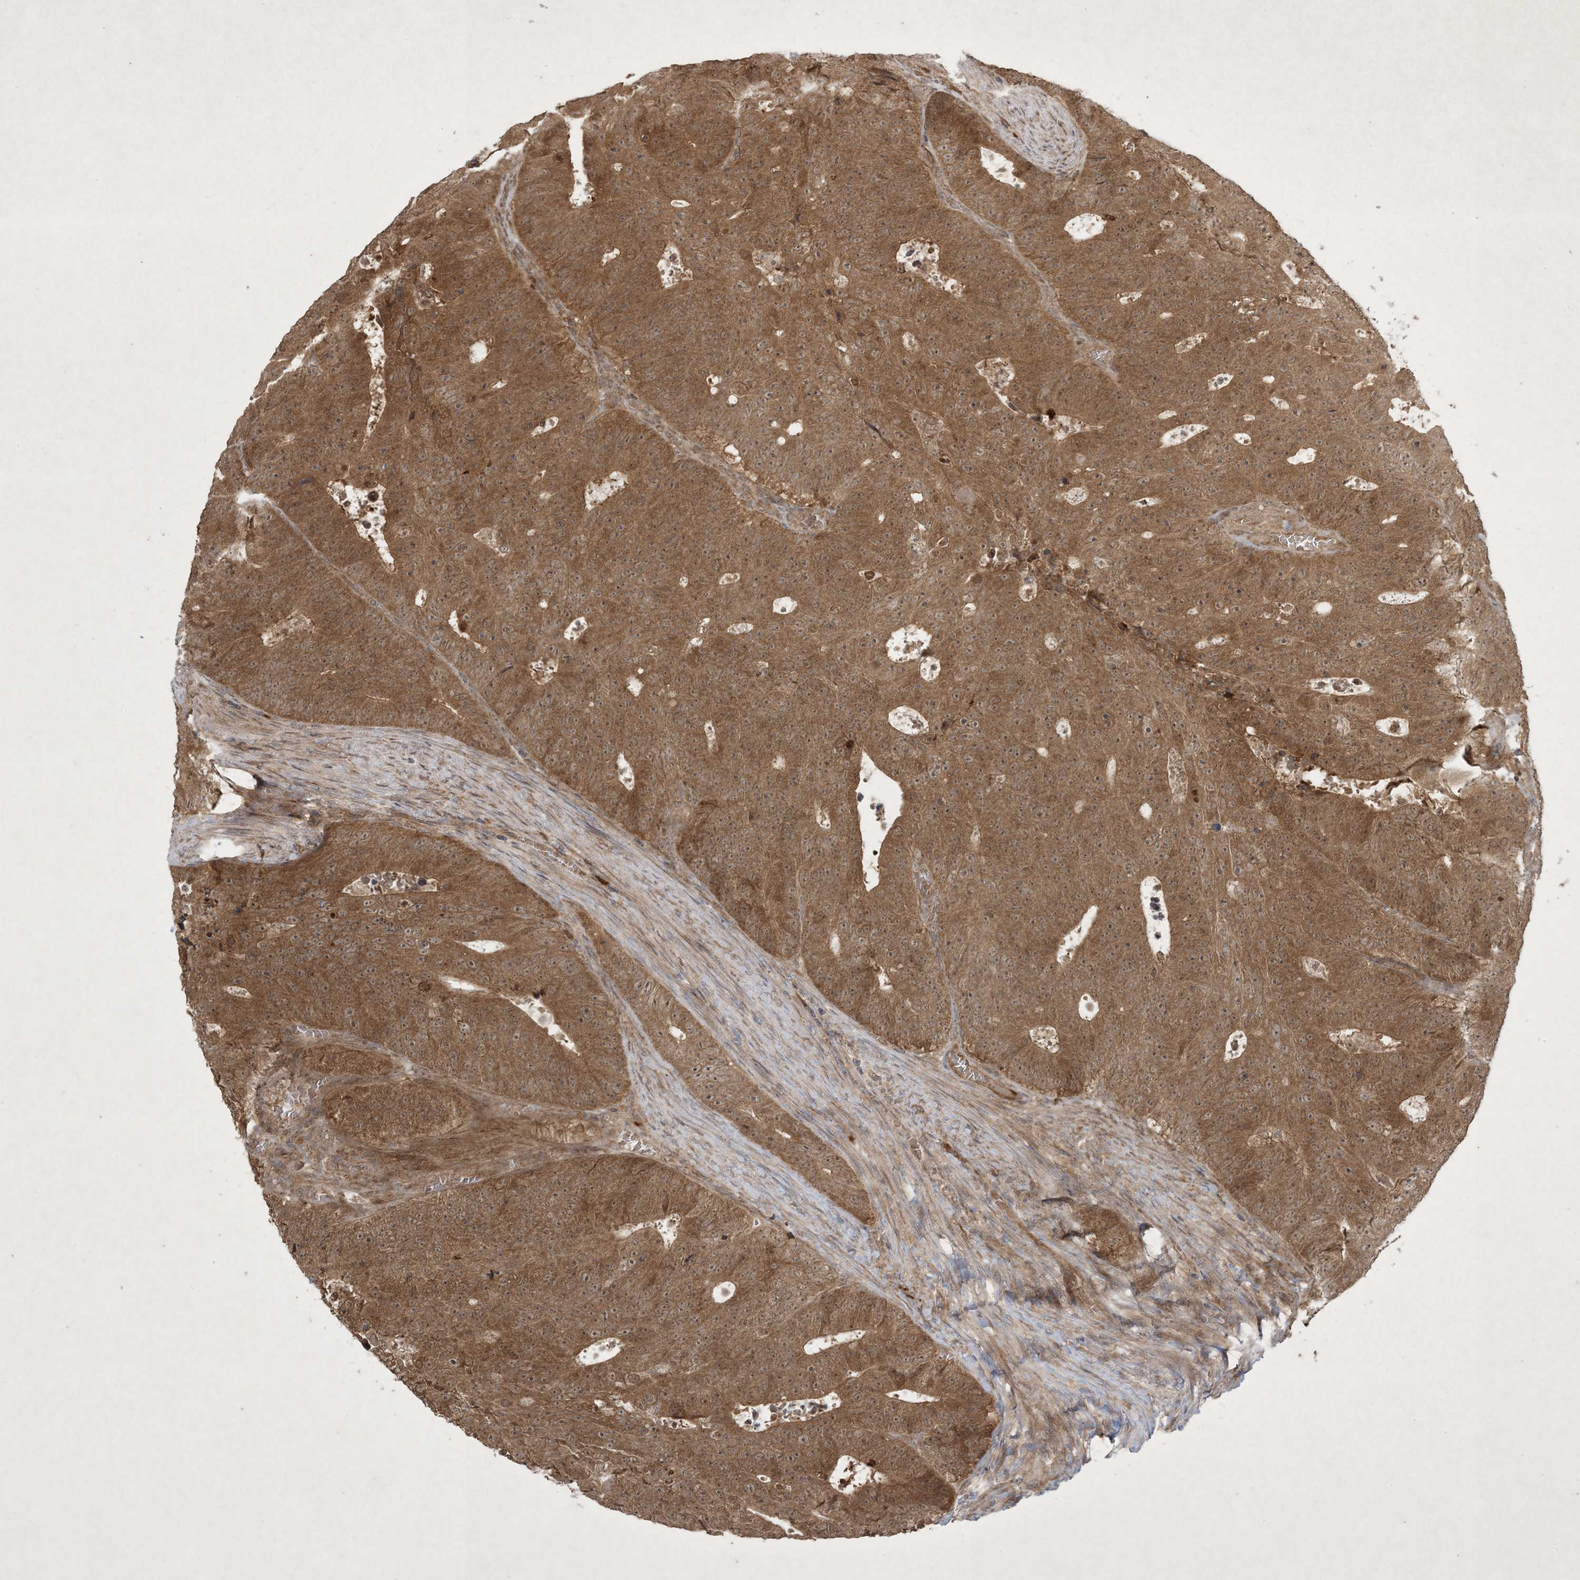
{"staining": {"intensity": "moderate", "quantity": ">75%", "location": "cytoplasmic/membranous,nuclear"}, "tissue": "colorectal cancer", "cell_type": "Tumor cells", "image_type": "cancer", "snomed": [{"axis": "morphology", "description": "Adenocarcinoma, NOS"}, {"axis": "topography", "description": "Colon"}], "caption": "A brown stain highlights moderate cytoplasmic/membranous and nuclear expression of a protein in colorectal adenocarcinoma tumor cells. The staining was performed using DAB (3,3'-diaminobenzidine) to visualize the protein expression in brown, while the nuclei were stained in blue with hematoxylin (Magnification: 20x).", "gene": "NRBP2", "patient": {"sex": "male", "age": 87}}